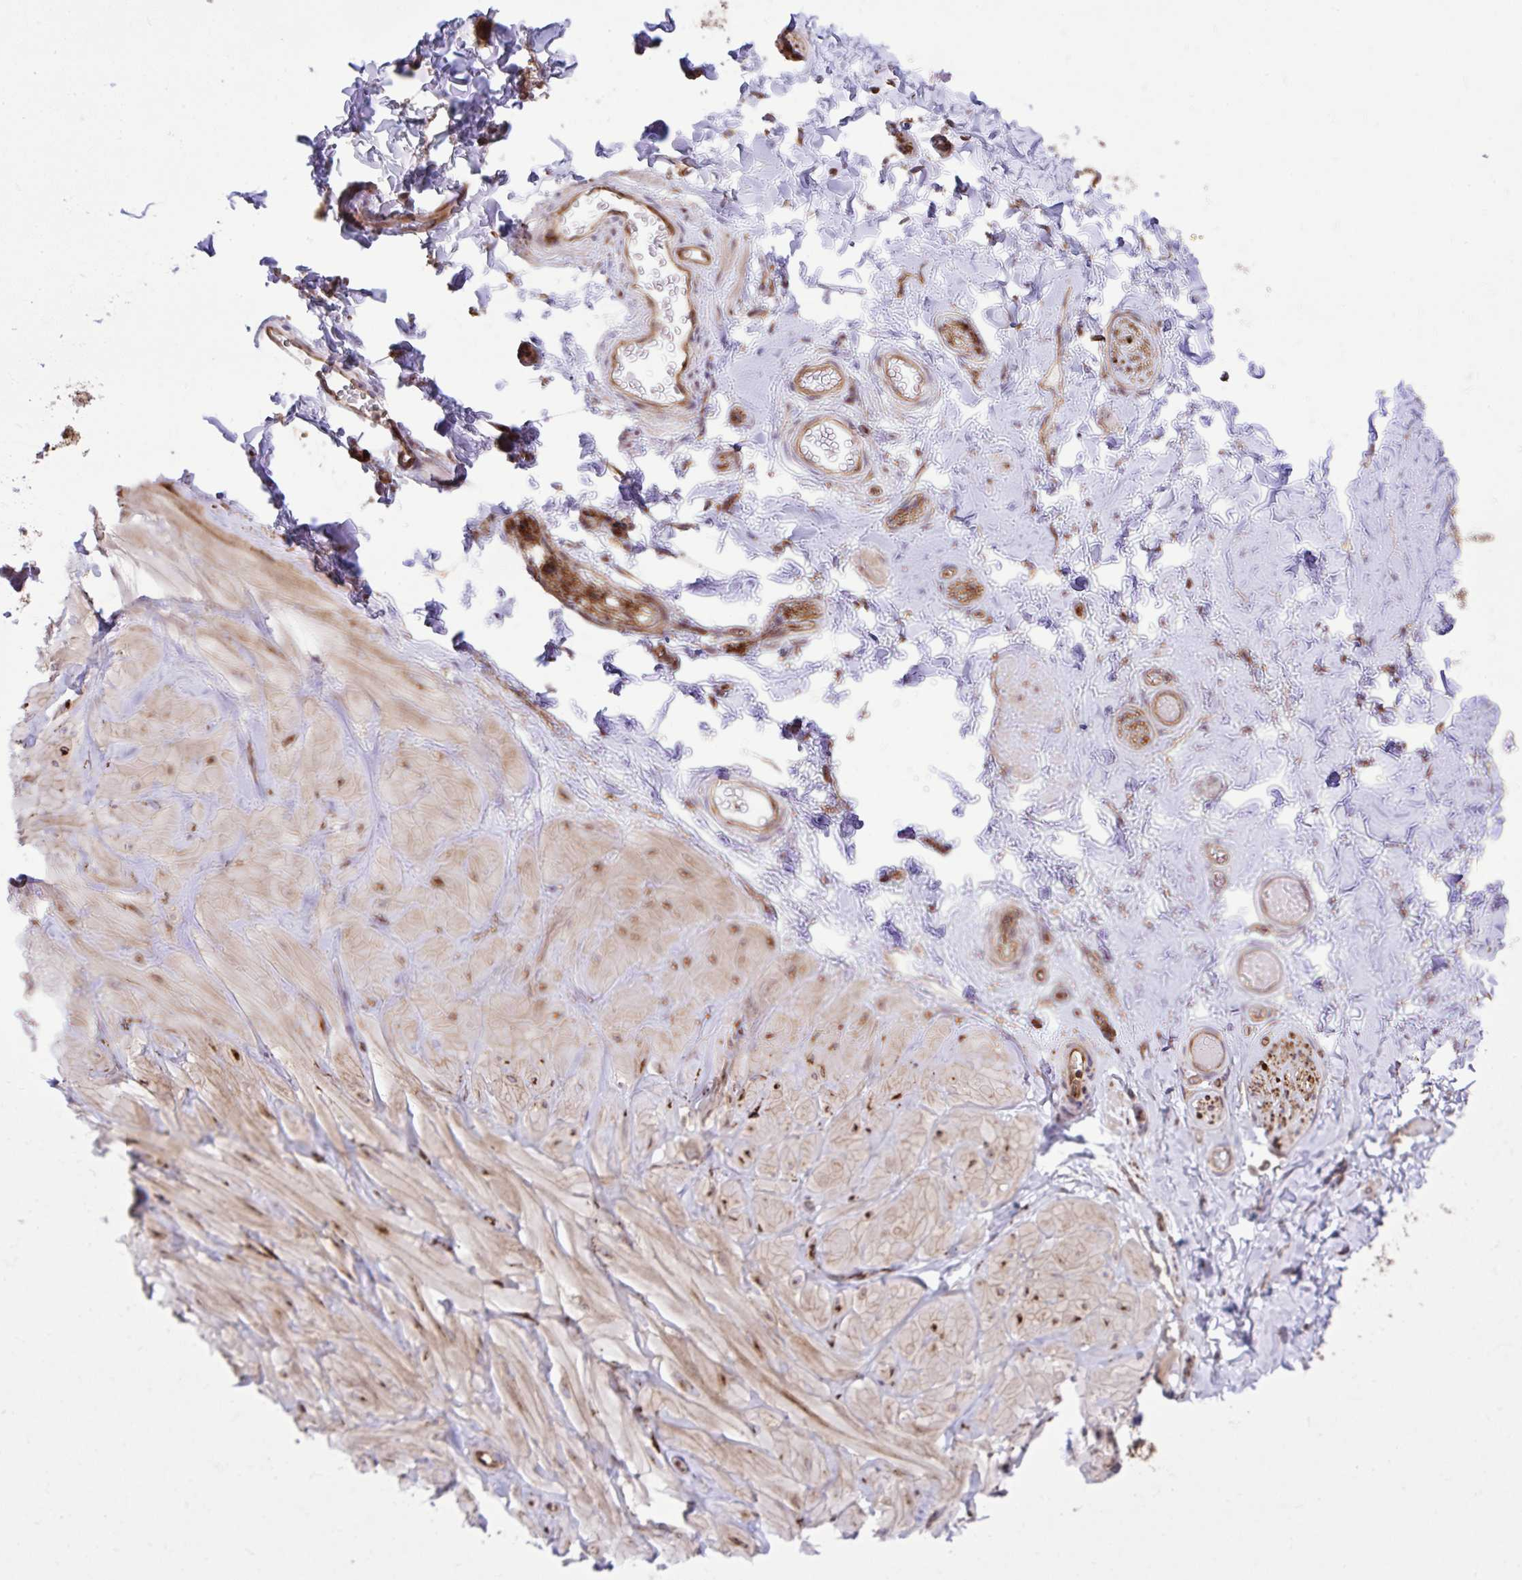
{"staining": {"intensity": "weak", "quantity": "25%-75%", "location": "cytoplasmic/membranous"}, "tissue": "adipose tissue", "cell_type": "Adipocytes", "image_type": "normal", "snomed": [{"axis": "morphology", "description": "Normal tissue, NOS"}, {"axis": "topography", "description": "Soft tissue"}, {"axis": "topography", "description": "Adipose tissue"}, {"axis": "topography", "description": "Vascular tissue"}, {"axis": "topography", "description": "Peripheral nerve tissue"}], "caption": "High-magnification brightfield microscopy of normal adipose tissue stained with DAB (brown) and counterstained with hematoxylin (blue). adipocytes exhibit weak cytoplasmic/membranous expression is appreciated in about25%-75% of cells.", "gene": "NMNAT3", "patient": {"sex": "male", "age": 29}}